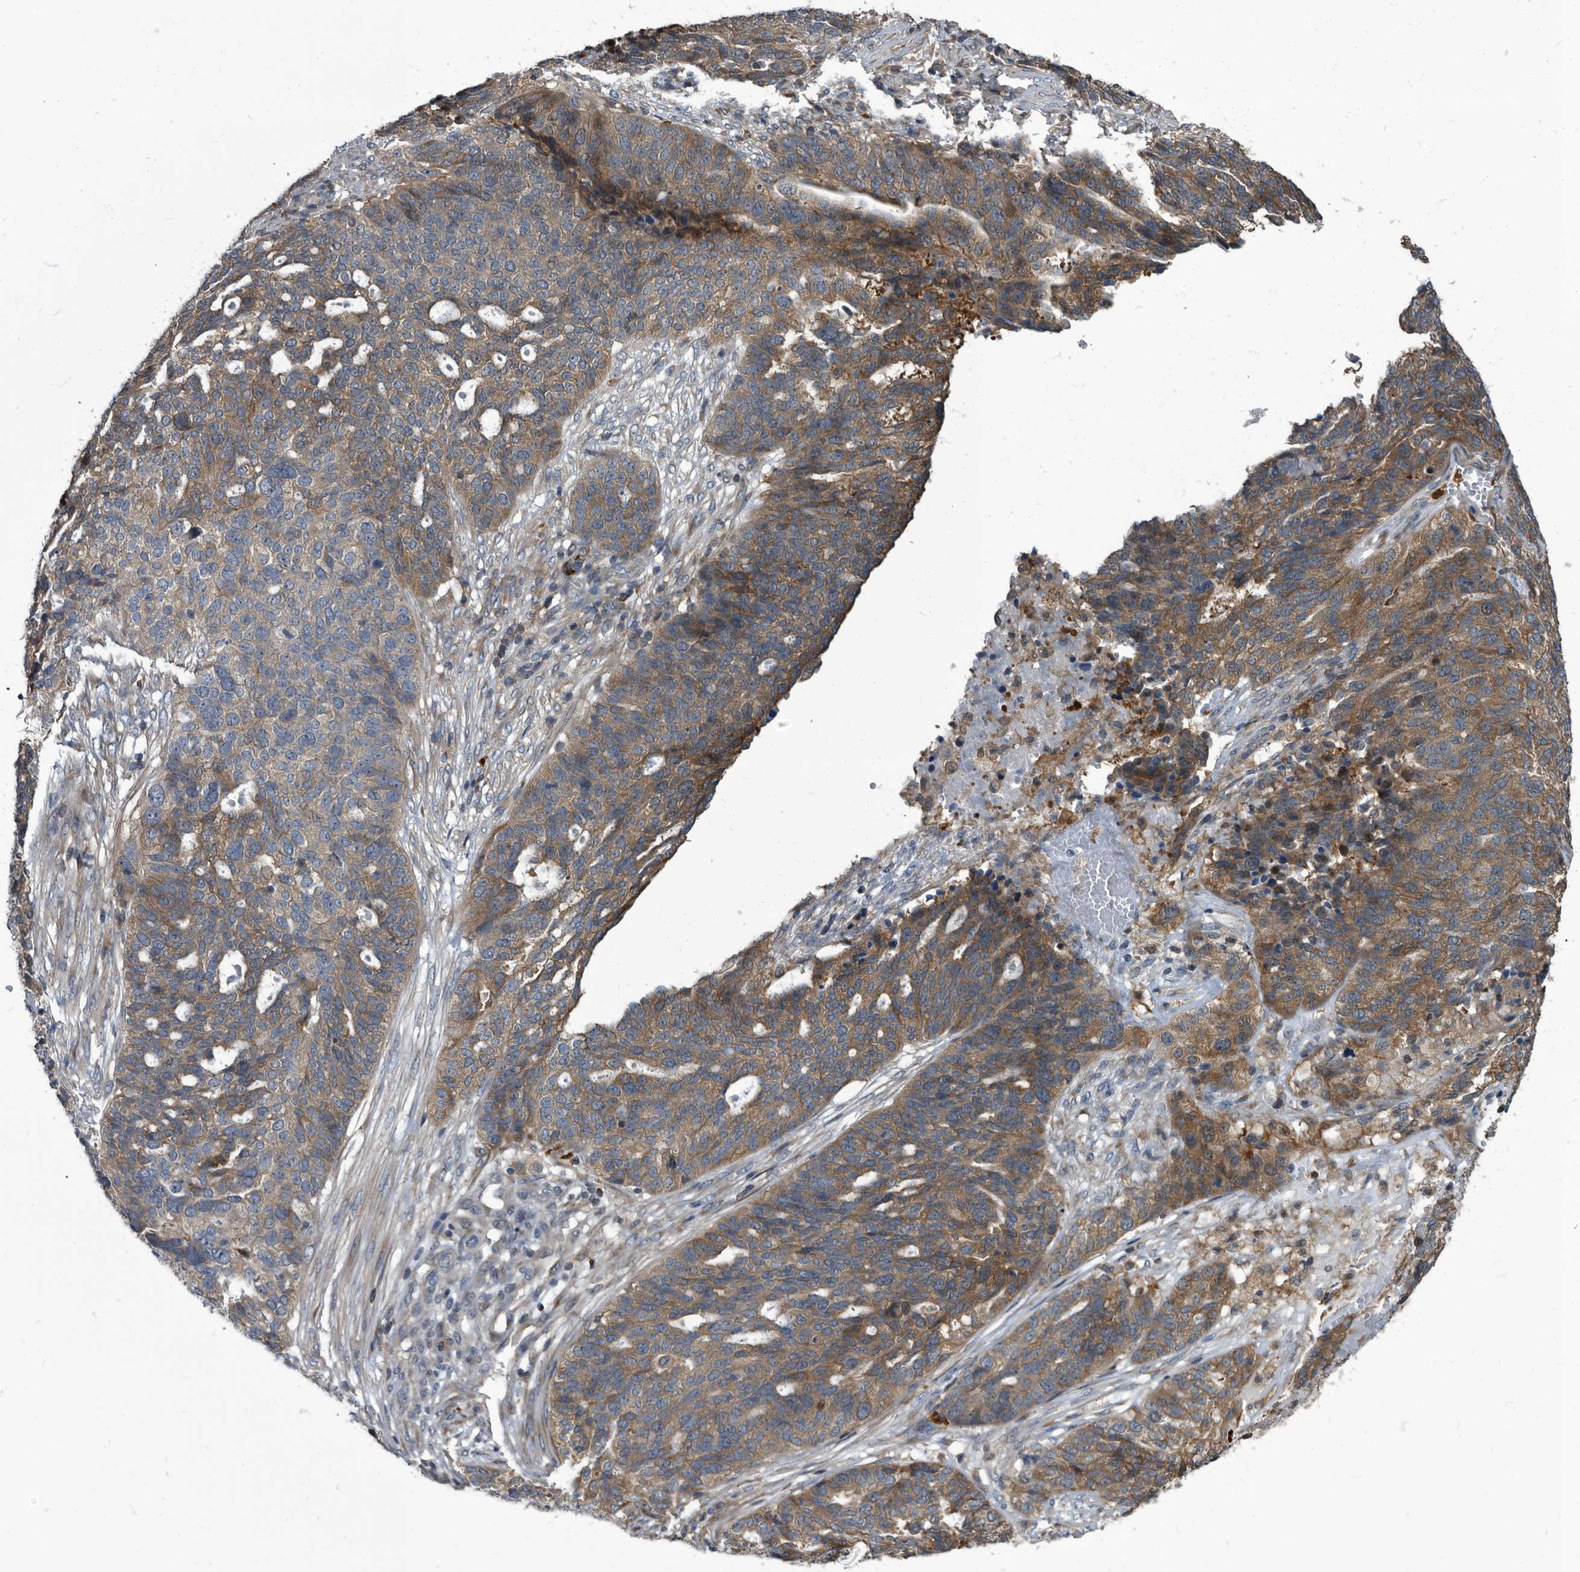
{"staining": {"intensity": "moderate", "quantity": ">75%", "location": "cytoplasmic/membranous"}, "tissue": "ovarian cancer", "cell_type": "Tumor cells", "image_type": "cancer", "snomed": [{"axis": "morphology", "description": "Cystadenocarcinoma, serous, NOS"}, {"axis": "topography", "description": "Ovary"}], "caption": "Serous cystadenocarcinoma (ovarian) stained with a protein marker displays moderate staining in tumor cells.", "gene": "CDV3", "patient": {"sex": "female", "age": 59}}